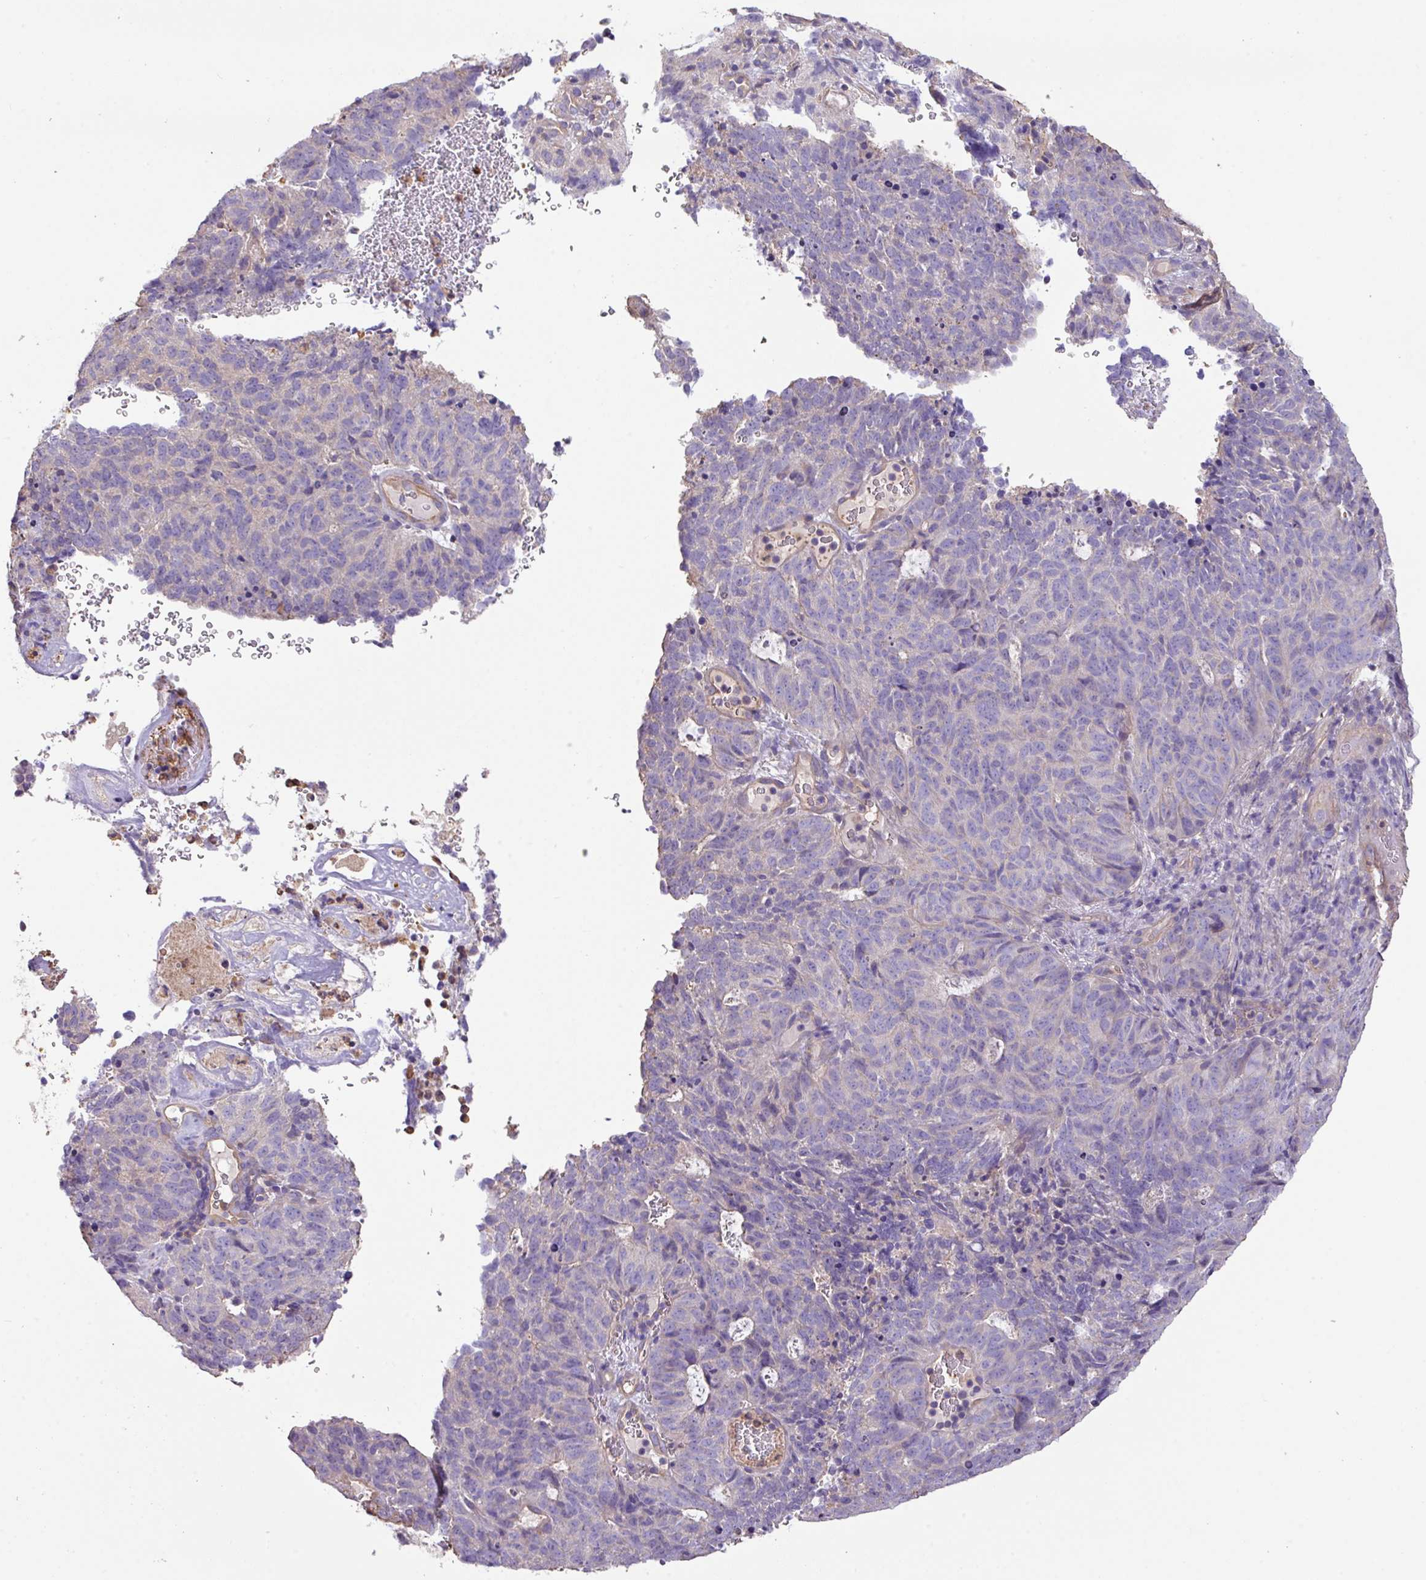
{"staining": {"intensity": "negative", "quantity": "none", "location": "none"}, "tissue": "cervical cancer", "cell_type": "Tumor cells", "image_type": "cancer", "snomed": [{"axis": "morphology", "description": "Adenocarcinoma, NOS"}, {"axis": "topography", "description": "Cervix"}], "caption": "Immunohistochemical staining of cervical cancer (adenocarcinoma) demonstrates no significant positivity in tumor cells.", "gene": "CALML4", "patient": {"sex": "female", "age": 38}}